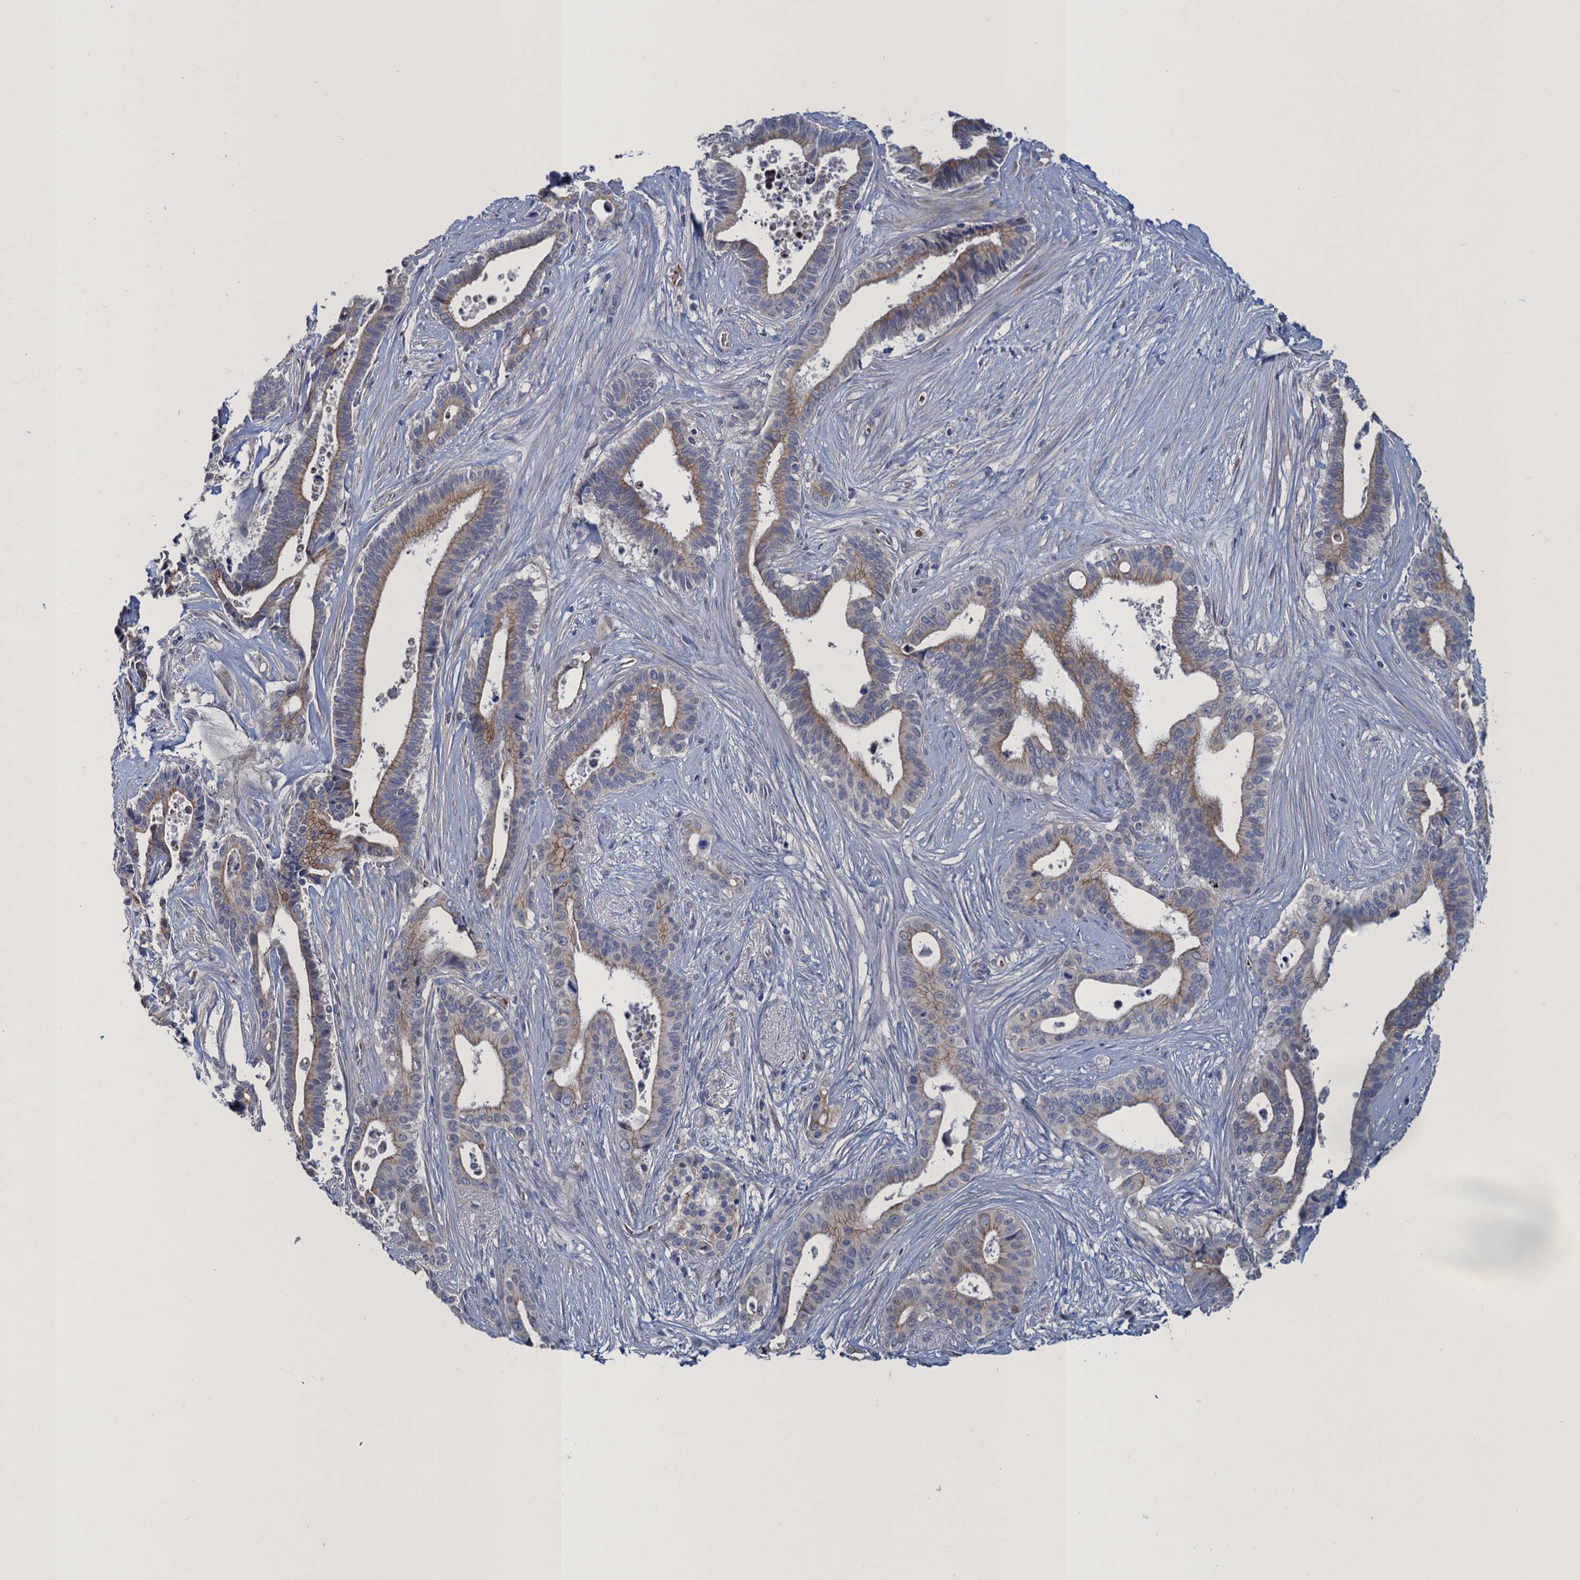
{"staining": {"intensity": "weak", "quantity": "<25%", "location": "cytoplasmic/membranous"}, "tissue": "pancreatic cancer", "cell_type": "Tumor cells", "image_type": "cancer", "snomed": [{"axis": "morphology", "description": "Adenocarcinoma, NOS"}, {"axis": "topography", "description": "Pancreas"}], "caption": "There is no significant expression in tumor cells of adenocarcinoma (pancreatic).", "gene": "ATOSA", "patient": {"sex": "female", "age": 77}}